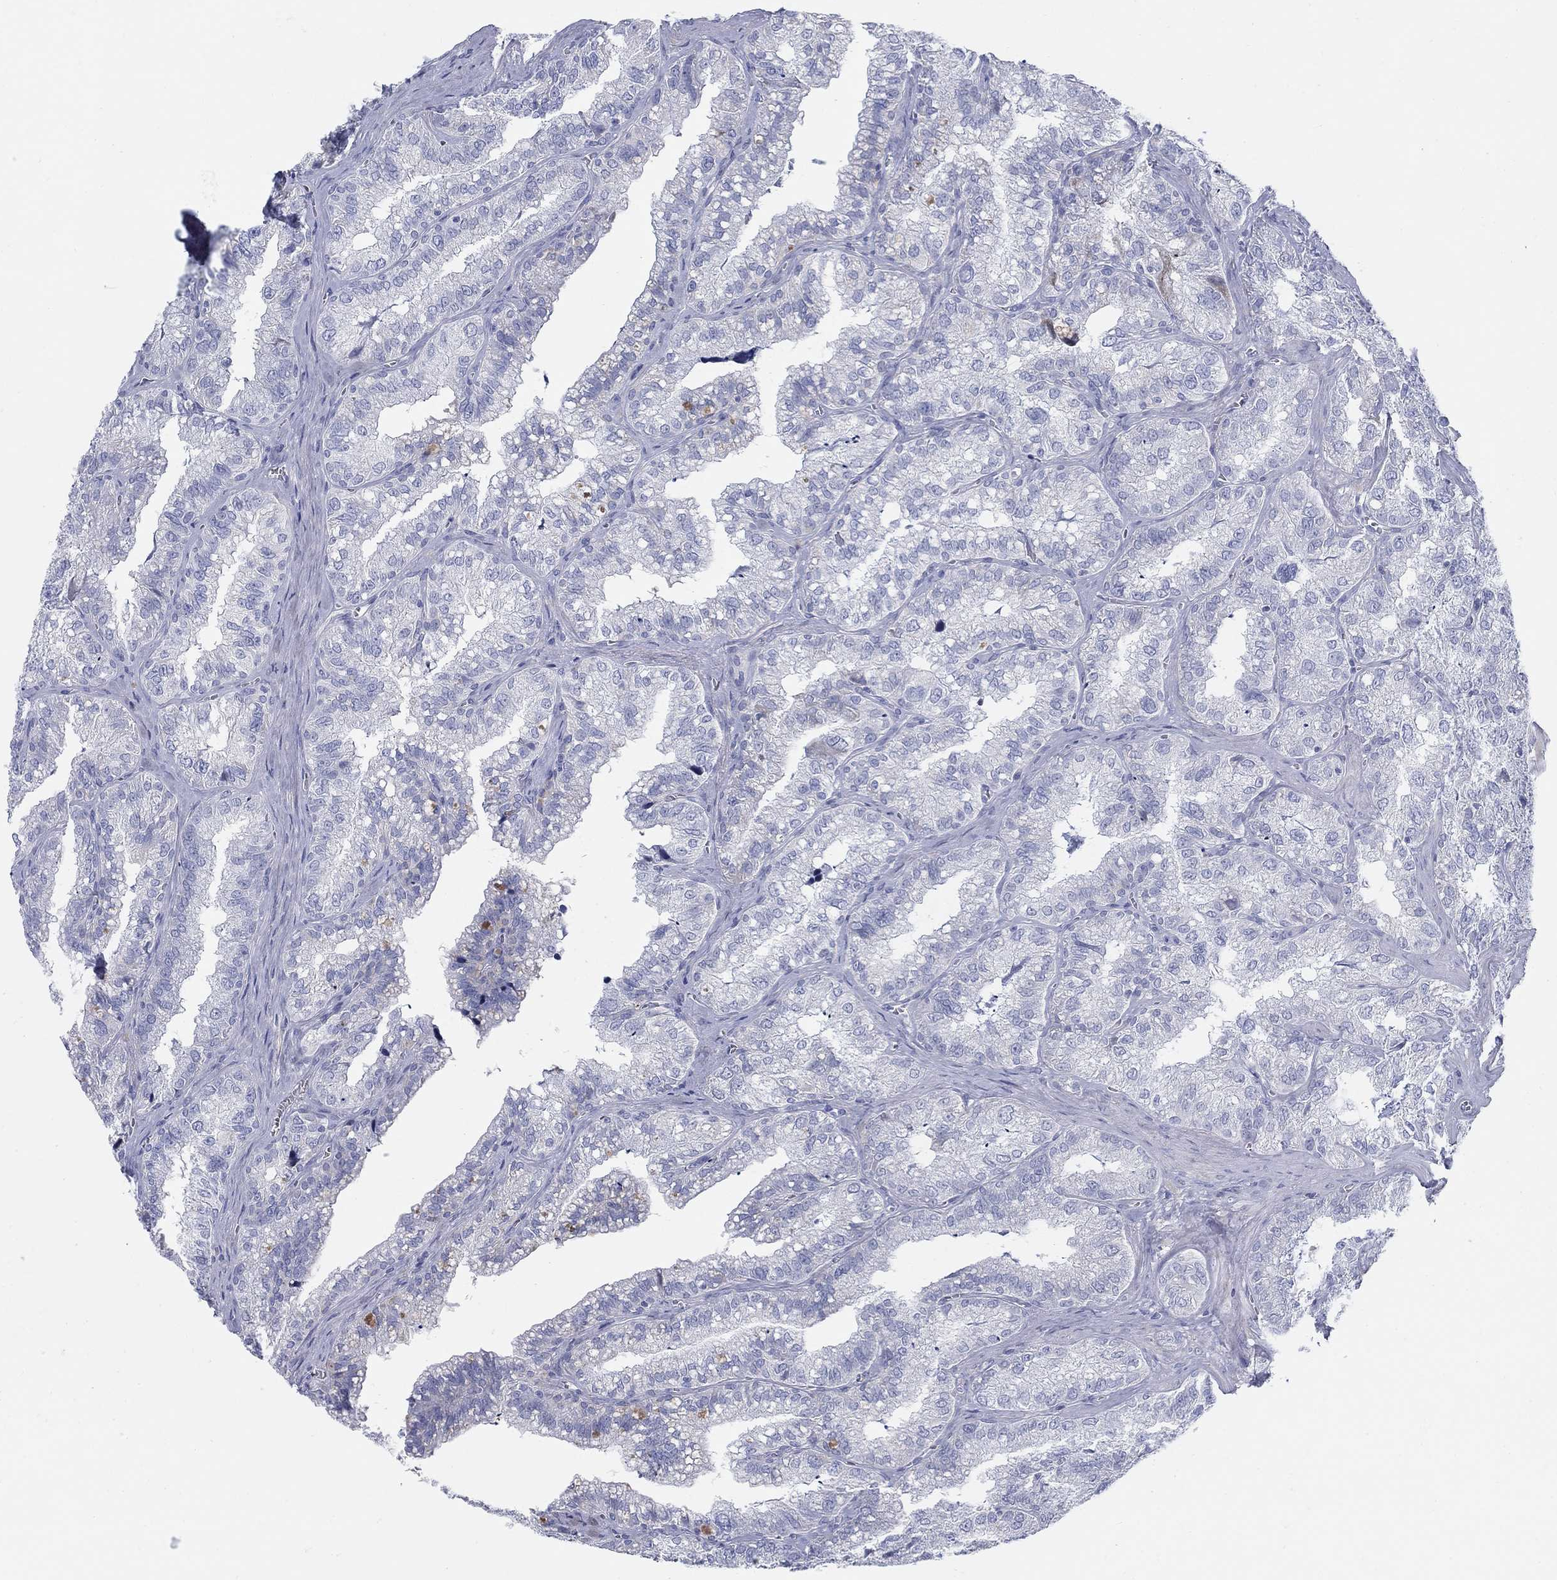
{"staining": {"intensity": "negative", "quantity": "none", "location": "none"}, "tissue": "seminal vesicle", "cell_type": "Glandular cells", "image_type": "normal", "snomed": [{"axis": "morphology", "description": "Normal tissue, NOS"}, {"axis": "topography", "description": "Seminal veicle"}], "caption": "Immunohistochemistry (IHC) micrograph of normal seminal vesicle: human seminal vesicle stained with DAB exhibits no significant protein expression in glandular cells.", "gene": "HEATR4", "patient": {"sex": "male", "age": 57}}